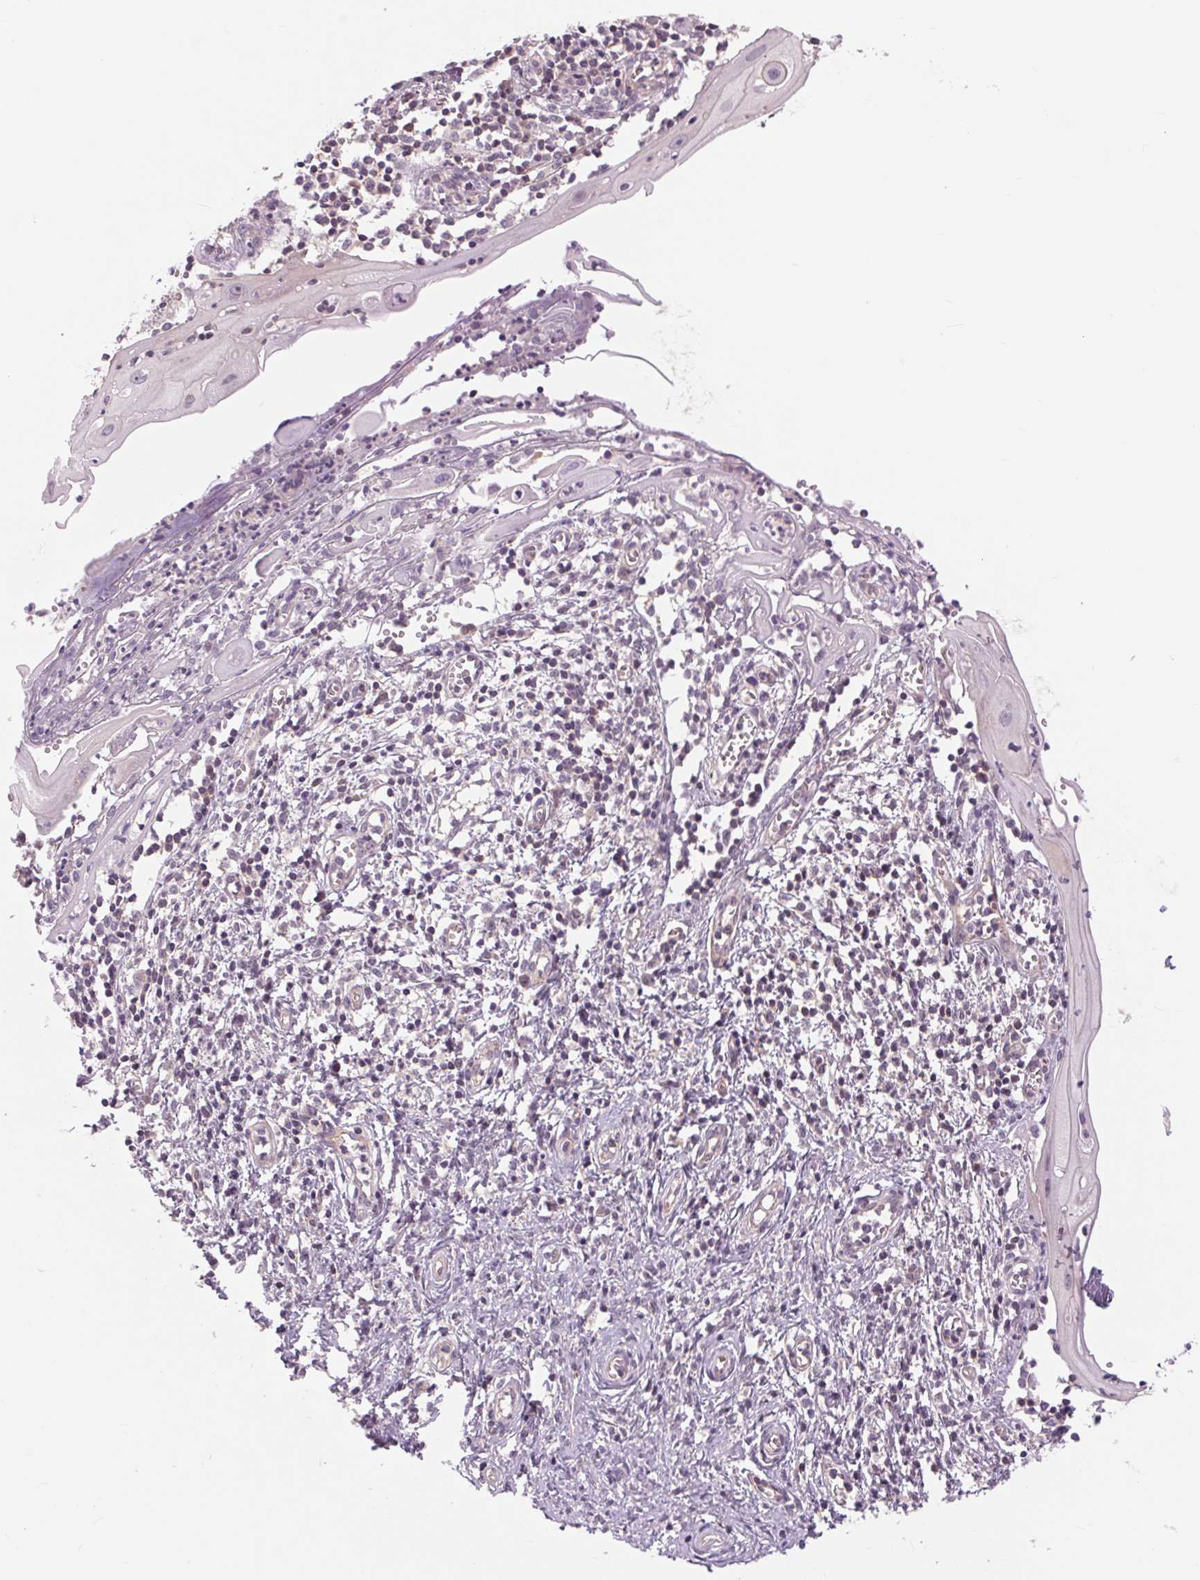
{"staining": {"intensity": "negative", "quantity": "none", "location": "none"}, "tissue": "cervical cancer", "cell_type": "Tumor cells", "image_type": "cancer", "snomed": [{"axis": "morphology", "description": "Squamous cell carcinoma, NOS"}, {"axis": "topography", "description": "Cervix"}], "caption": "Cervical squamous cell carcinoma was stained to show a protein in brown. There is no significant staining in tumor cells.", "gene": "SH3RF2", "patient": {"sex": "female", "age": 30}}